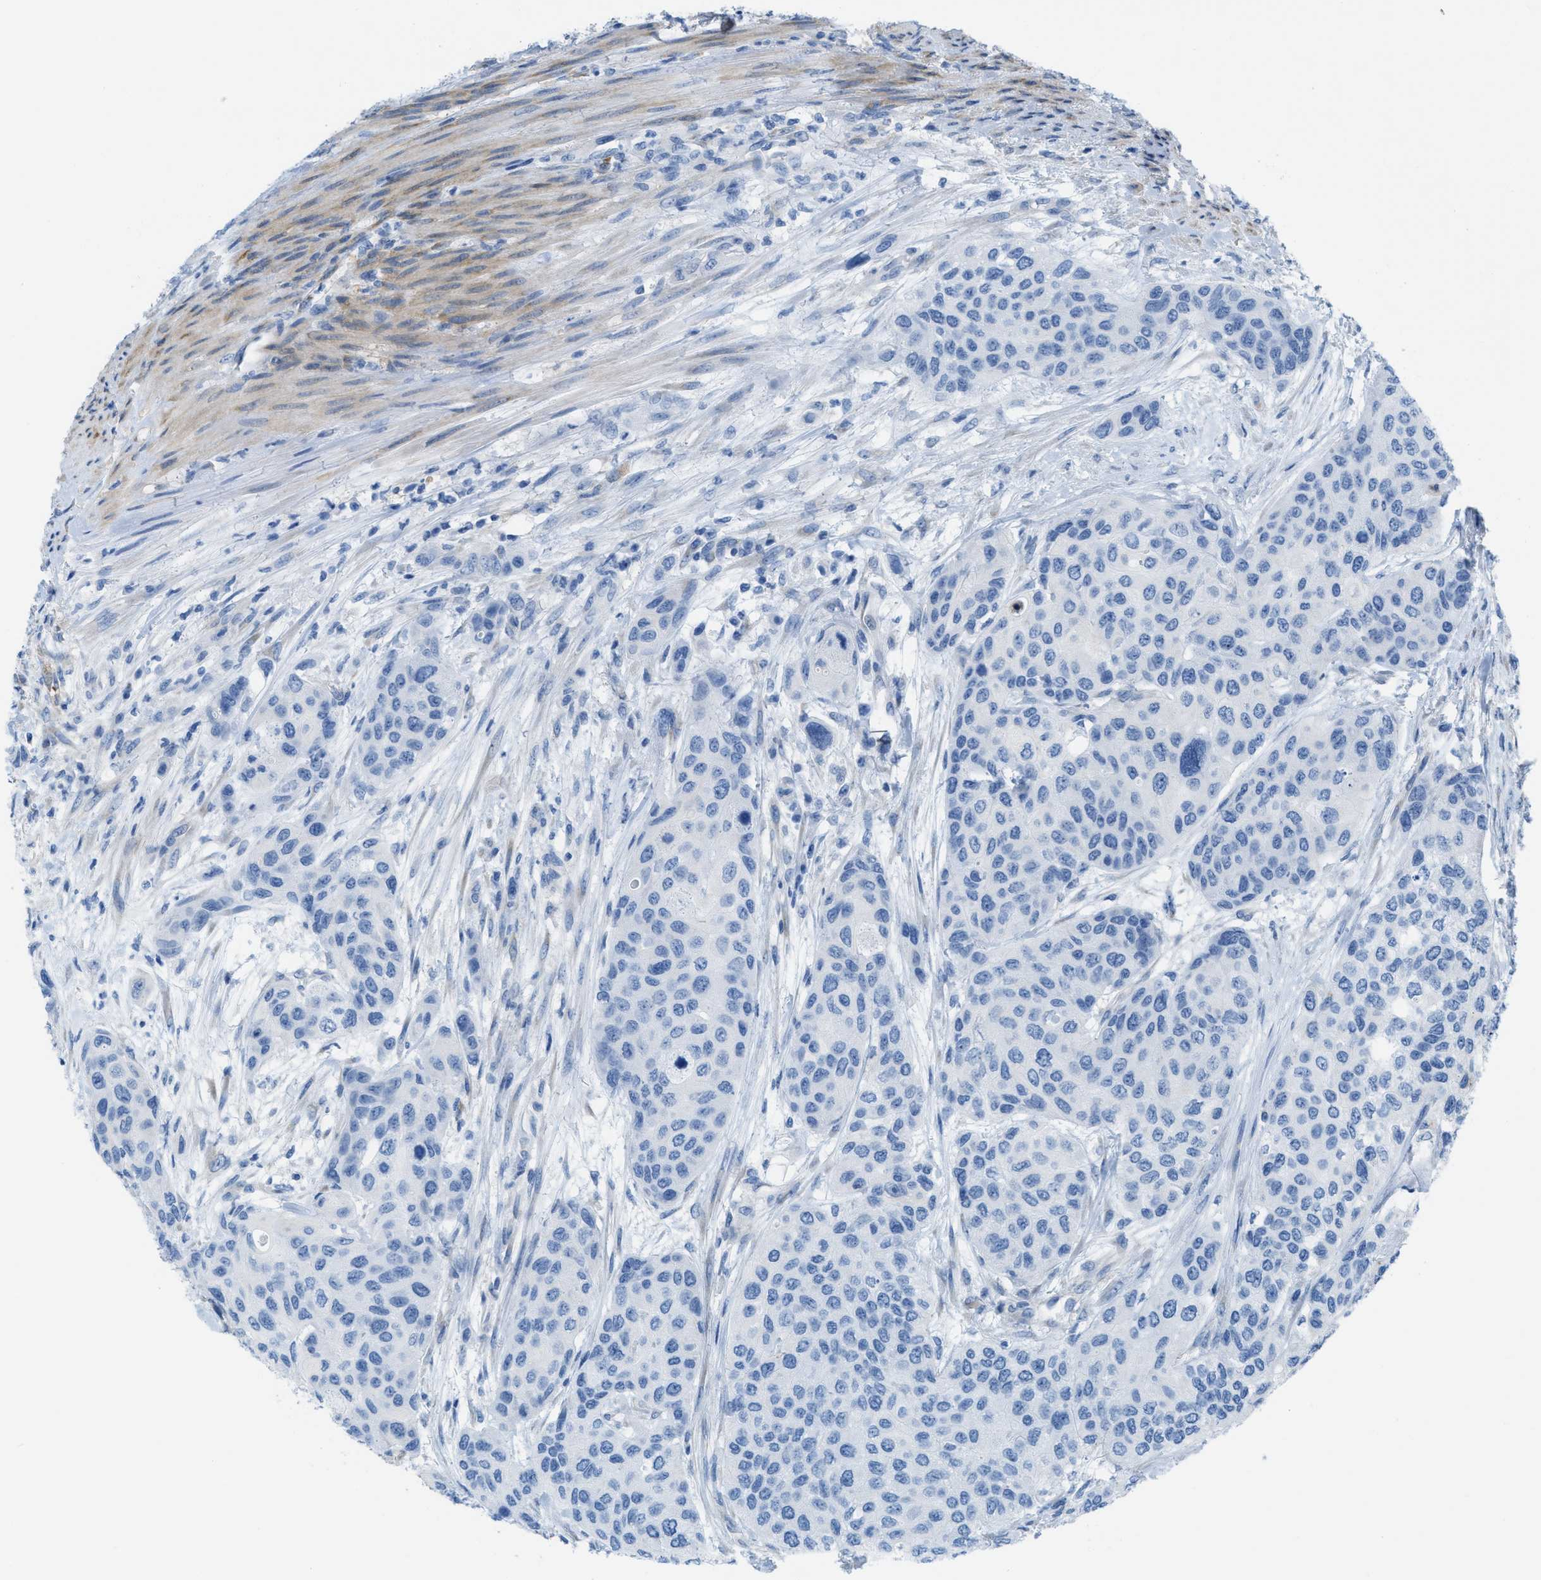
{"staining": {"intensity": "negative", "quantity": "none", "location": "none"}, "tissue": "urothelial cancer", "cell_type": "Tumor cells", "image_type": "cancer", "snomed": [{"axis": "morphology", "description": "Urothelial carcinoma, High grade"}, {"axis": "topography", "description": "Urinary bladder"}], "caption": "Protein analysis of urothelial carcinoma (high-grade) shows no significant staining in tumor cells.", "gene": "ASGR1", "patient": {"sex": "female", "age": 56}}